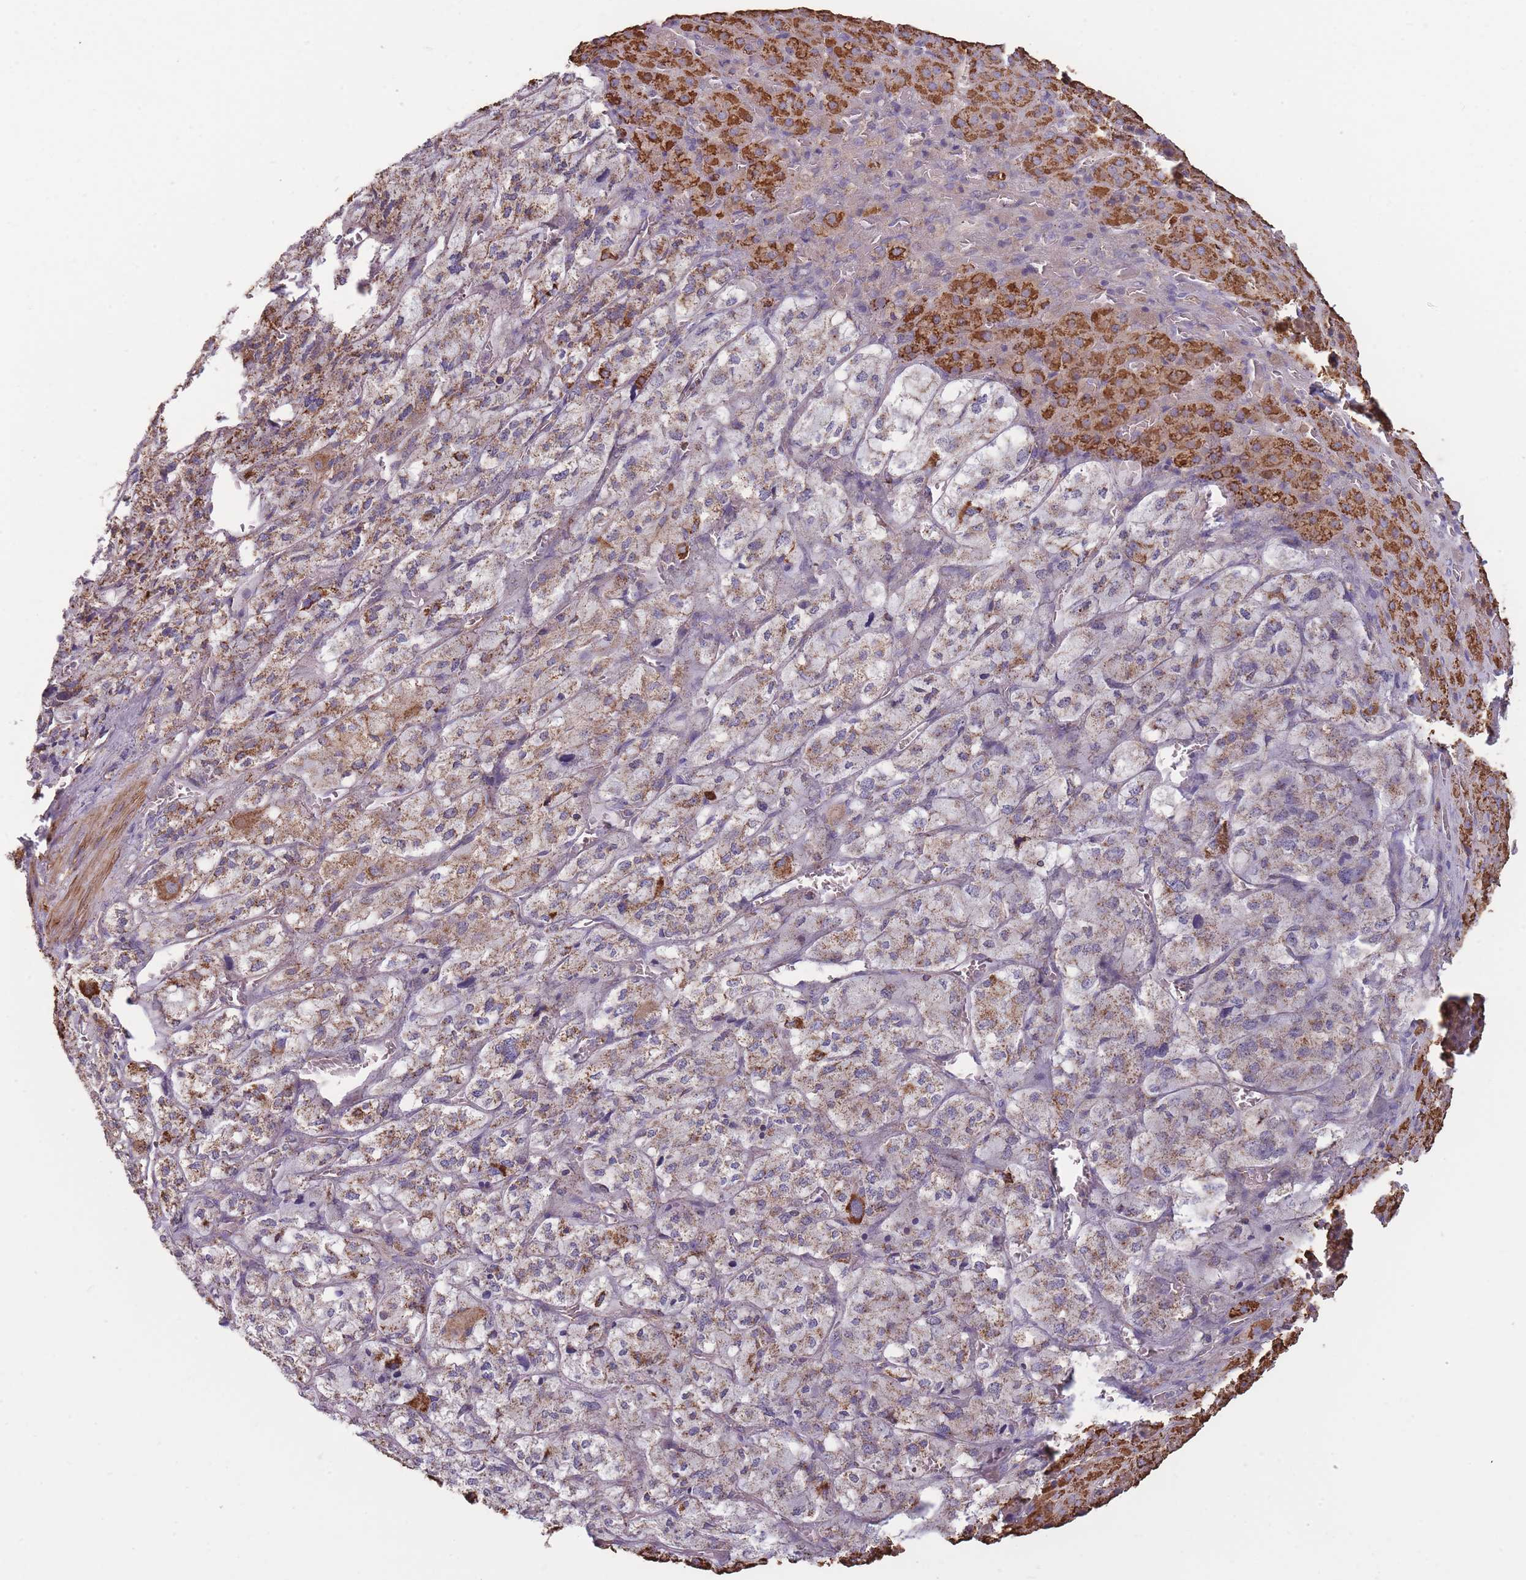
{"staining": {"intensity": "strong", "quantity": "25%-75%", "location": "cytoplasmic/membranous"}, "tissue": "adrenal gland", "cell_type": "Glandular cells", "image_type": "normal", "snomed": [{"axis": "morphology", "description": "Normal tissue, NOS"}, {"axis": "topography", "description": "Adrenal gland"}], "caption": "A brown stain labels strong cytoplasmic/membranous staining of a protein in glandular cells of unremarkable human adrenal gland.", "gene": "KIF16B", "patient": {"sex": "female", "age": 41}}